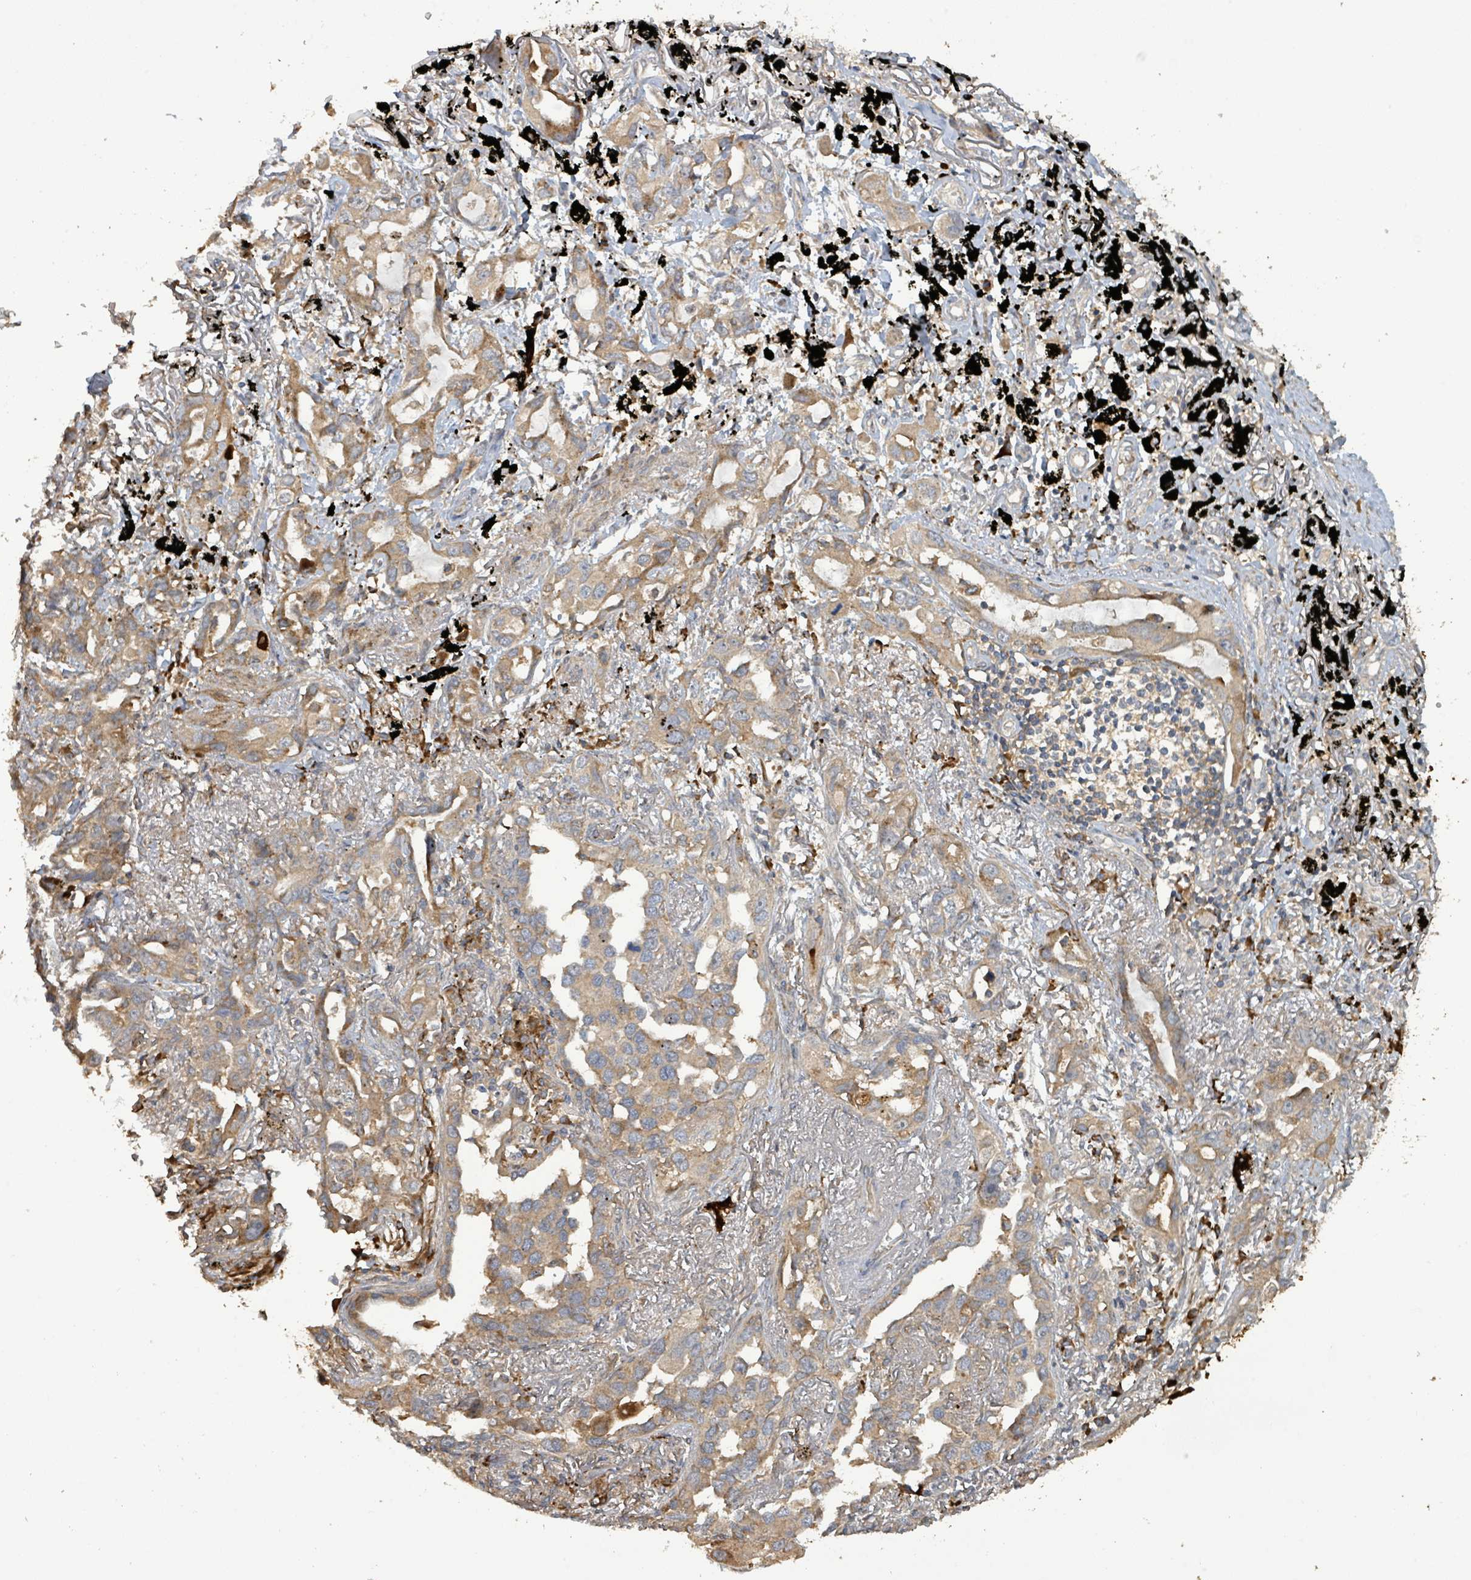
{"staining": {"intensity": "moderate", "quantity": "25%-75%", "location": "cytoplasmic/membranous"}, "tissue": "lung cancer", "cell_type": "Tumor cells", "image_type": "cancer", "snomed": [{"axis": "morphology", "description": "Adenocarcinoma, NOS"}, {"axis": "topography", "description": "Lung"}], "caption": "A photomicrograph of adenocarcinoma (lung) stained for a protein shows moderate cytoplasmic/membranous brown staining in tumor cells.", "gene": "STARD4", "patient": {"sex": "male", "age": 67}}